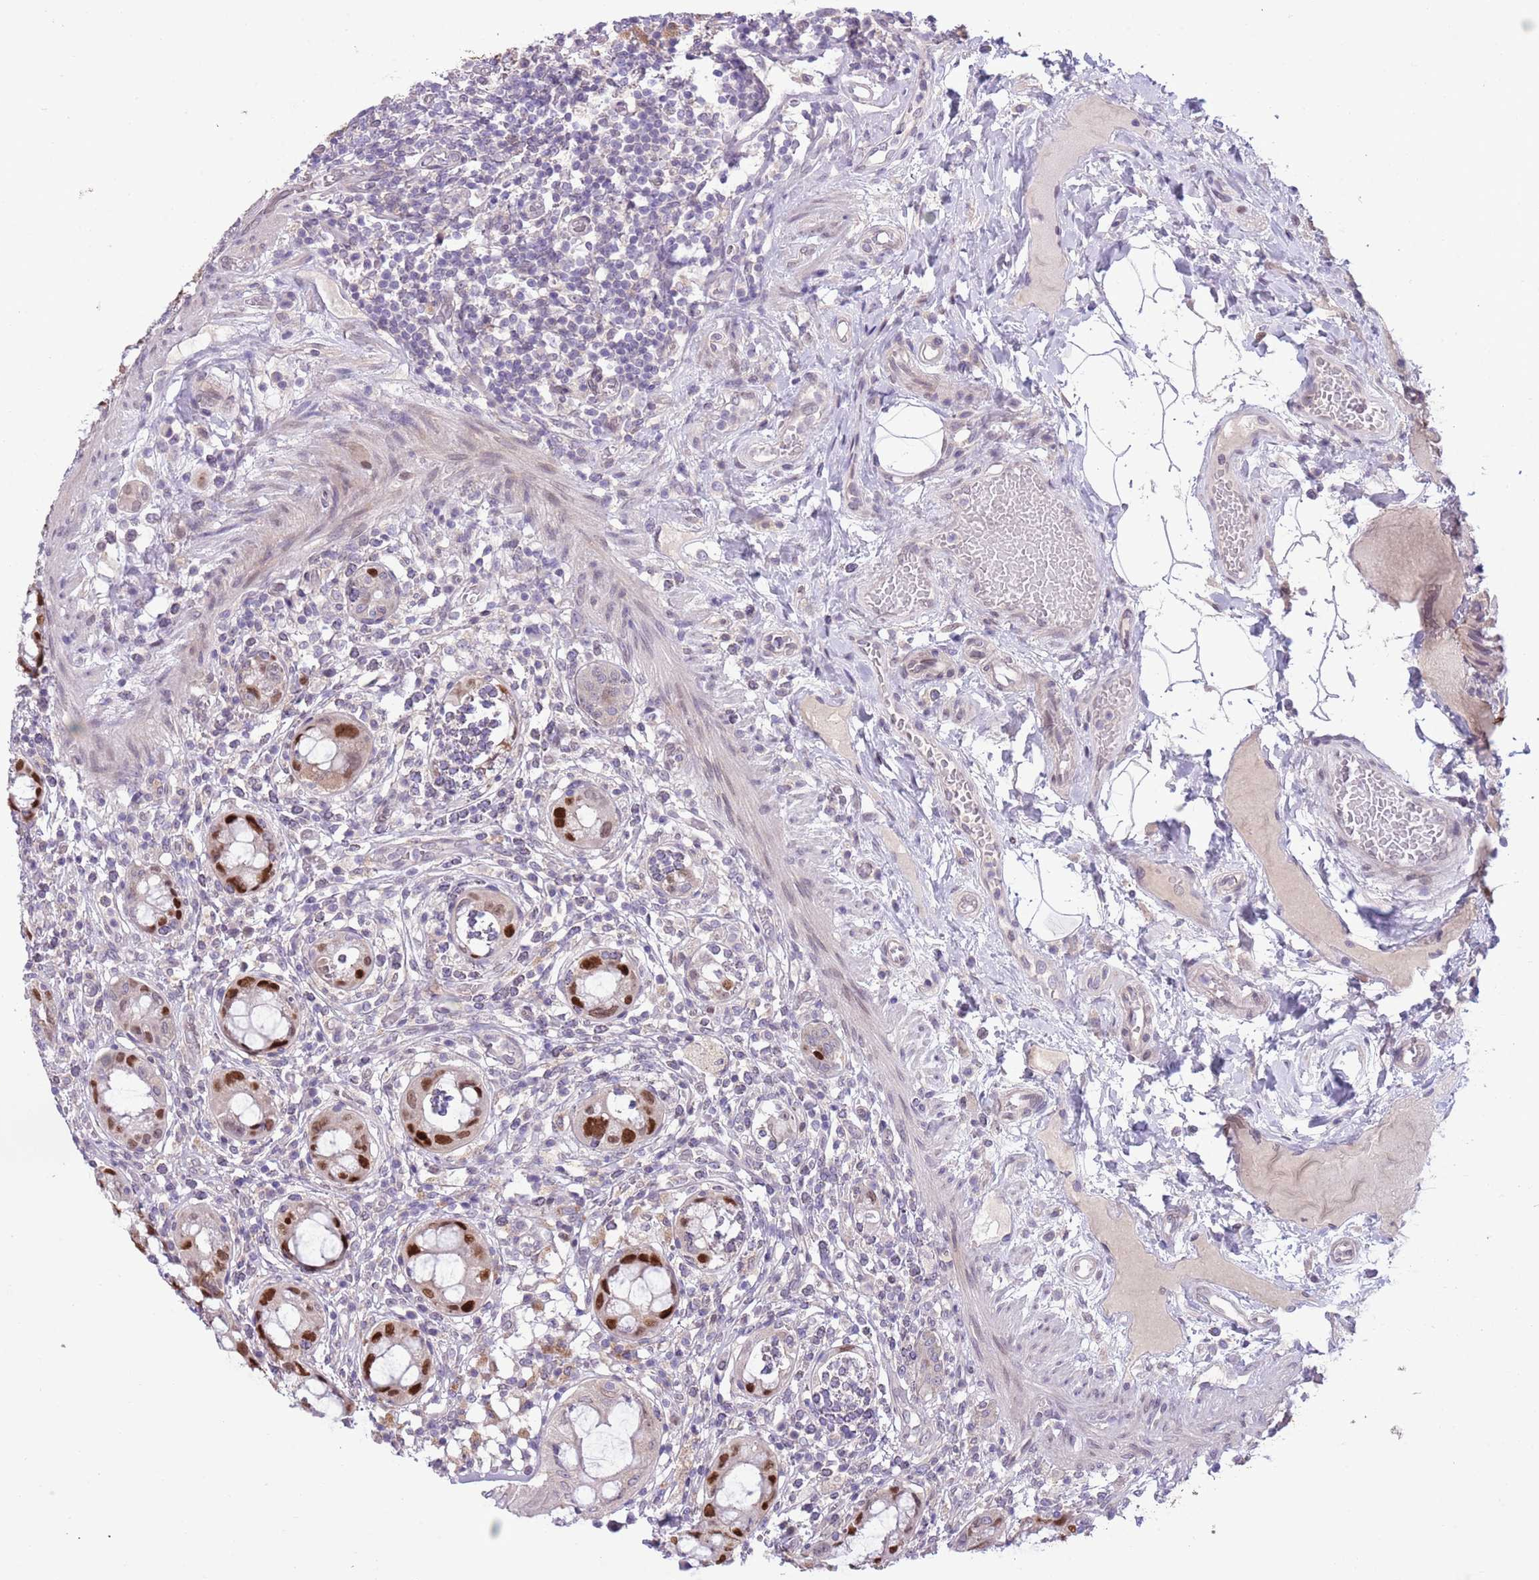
{"staining": {"intensity": "strong", "quantity": "<25%", "location": "nuclear"}, "tissue": "rectum", "cell_type": "Glandular cells", "image_type": "normal", "snomed": [{"axis": "morphology", "description": "Normal tissue, NOS"}, {"axis": "topography", "description": "Rectum"}], "caption": "Immunohistochemical staining of benign rectum reveals strong nuclear protein staining in about <25% of glandular cells.", "gene": "CCND2", "patient": {"sex": "female", "age": 57}}